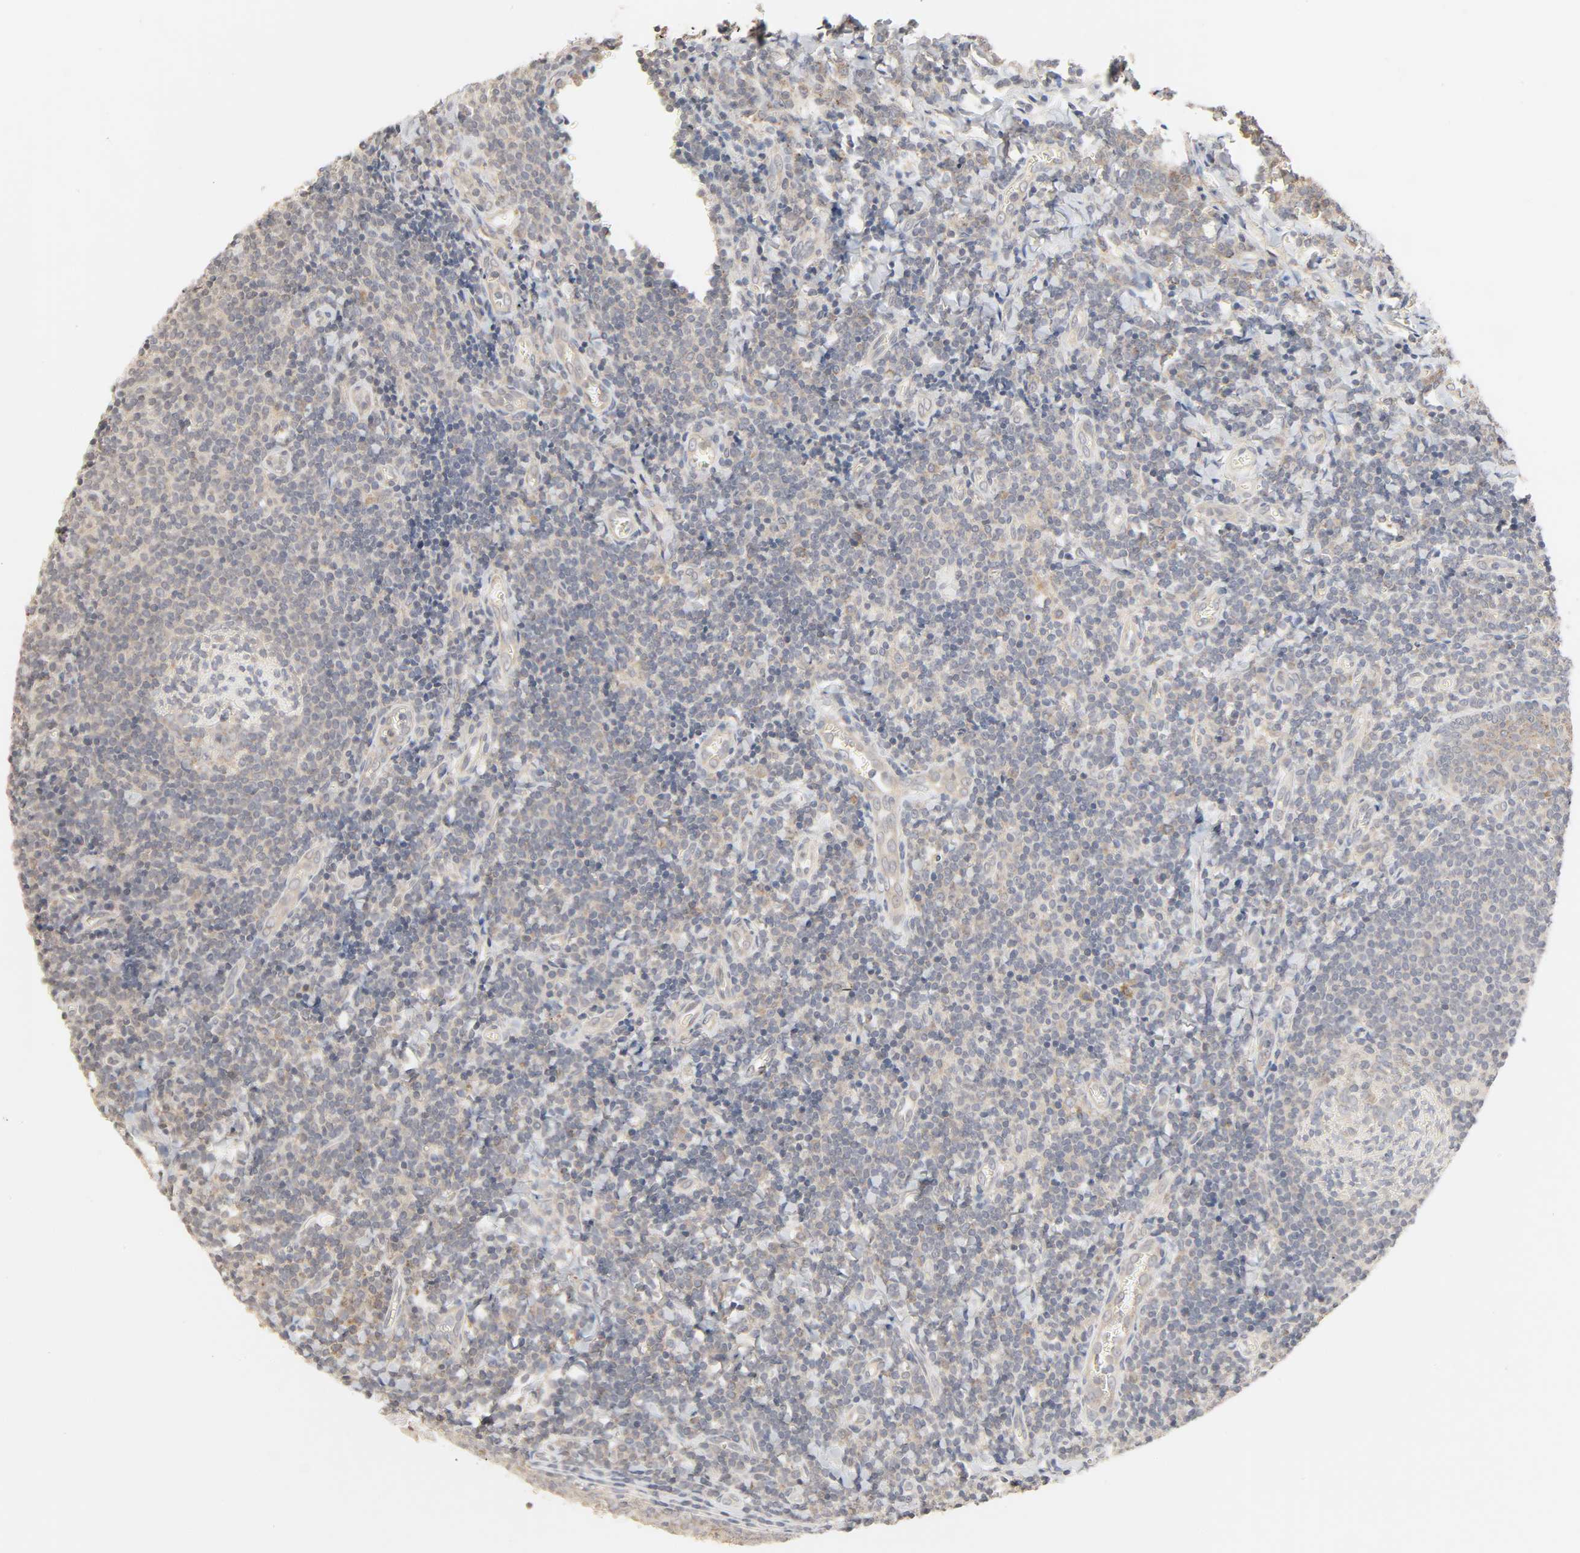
{"staining": {"intensity": "weak", "quantity": ">75%", "location": "cytoplasmic/membranous"}, "tissue": "tonsil", "cell_type": "Germinal center cells", "image_type": "normal", "snomed": [{"axis": "morphology", "description": "Normal tissue, NOS"}, {"axis": "topography", "description": "Tonsil"}], "caption": "Approximately >75% of germinal center cells in benign tonsil reveal weak cytoplasmic/membranous protein staining as visualized by brown immunohistochemical staining.", "gene": "CLEC4E", "patient": {"sex": "male", "age": 31}}